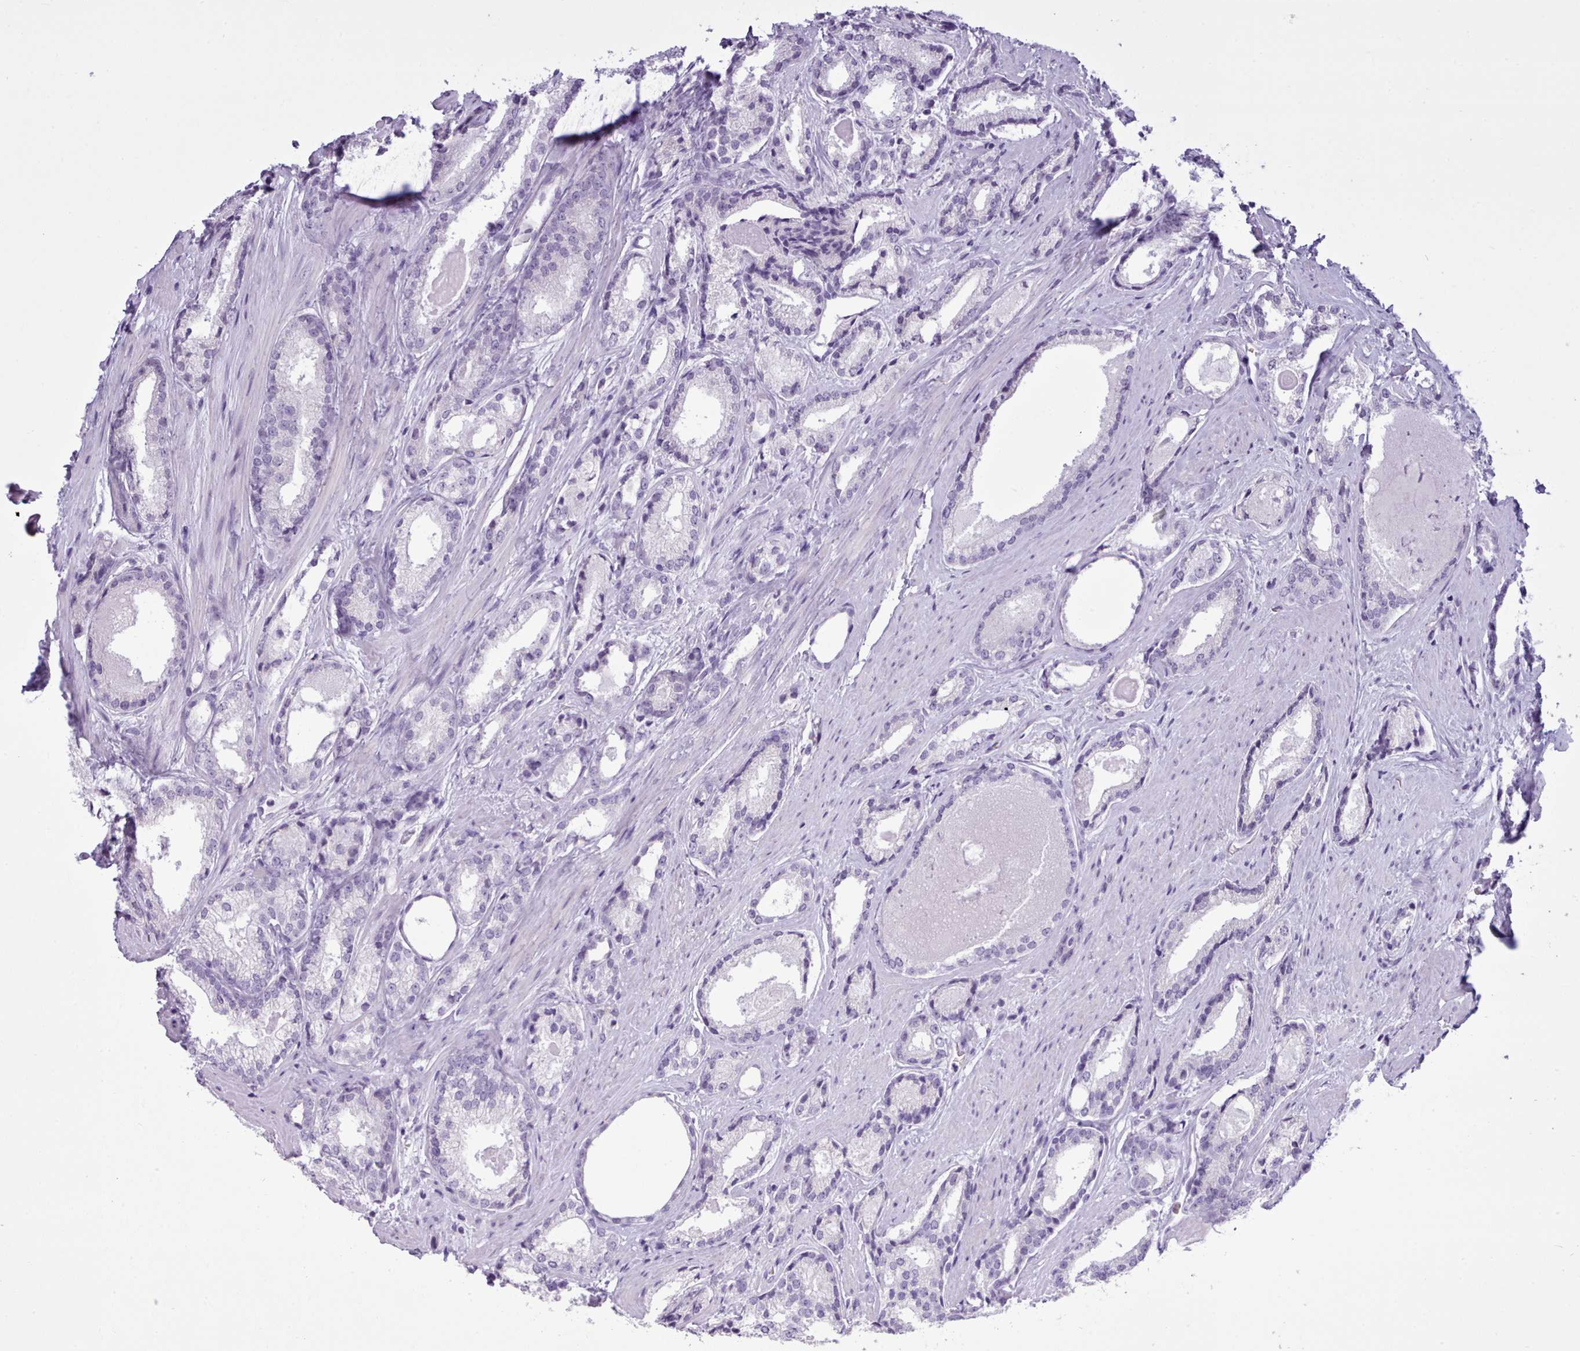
{"staining": {"intensity": "negative", "quantity": "none", "location": "none"}, "tissue": "prostate cancer", "cell_type": "Tumor cells", "image_type": "cancer", "snomed": [{"axis": "morphology", "description": "Adenocarcinoma, Low grade"}, {"axis": "topography", "description": "Prostate"}], "caption": "An IHC photomicrograph of prostate cancer is shown. There is no staining in tumor cells of prostate cancer.", "gene": "FBXO48", "patient": {"sex": "male", "age": 68}}